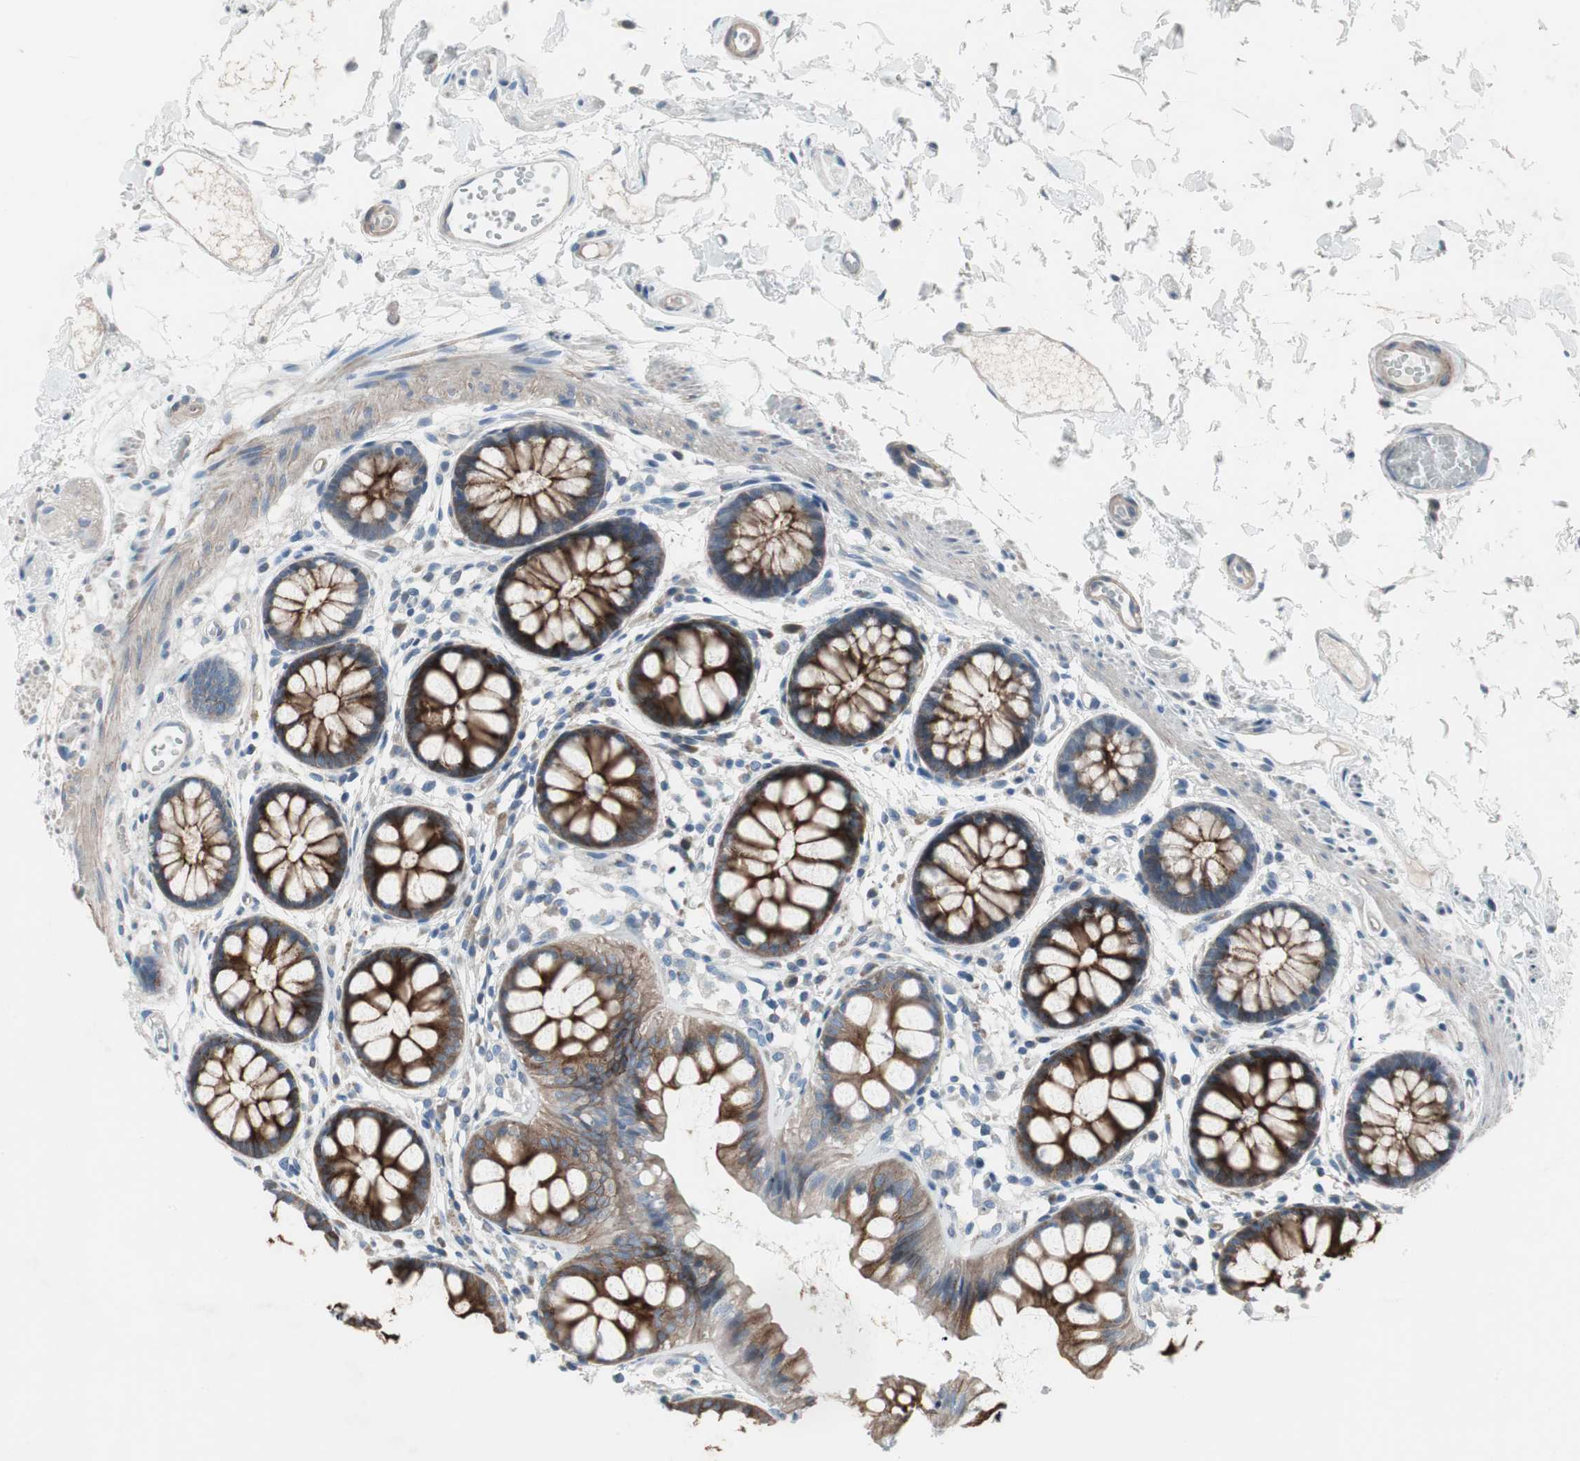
{"staining": {"intensity": "strong", "quantity": ">75%", "location": "cytoplasmic/membranous"}, "tissue": "rectum", "cell_type": "Glandular cells", "image_type": "normal", "snomed": [{"axis": "morphology", "description": "Normal tissue, NOS"}, {"axis": "topography", "description": "Rectum"}], "caption": "Protein staining demonstrates strong cytoplasmic/membranous expression in about >75% of glandular cells in benign rectum.", "gene": "PIGR", "patient": {"sex": "female", "age": 66}}